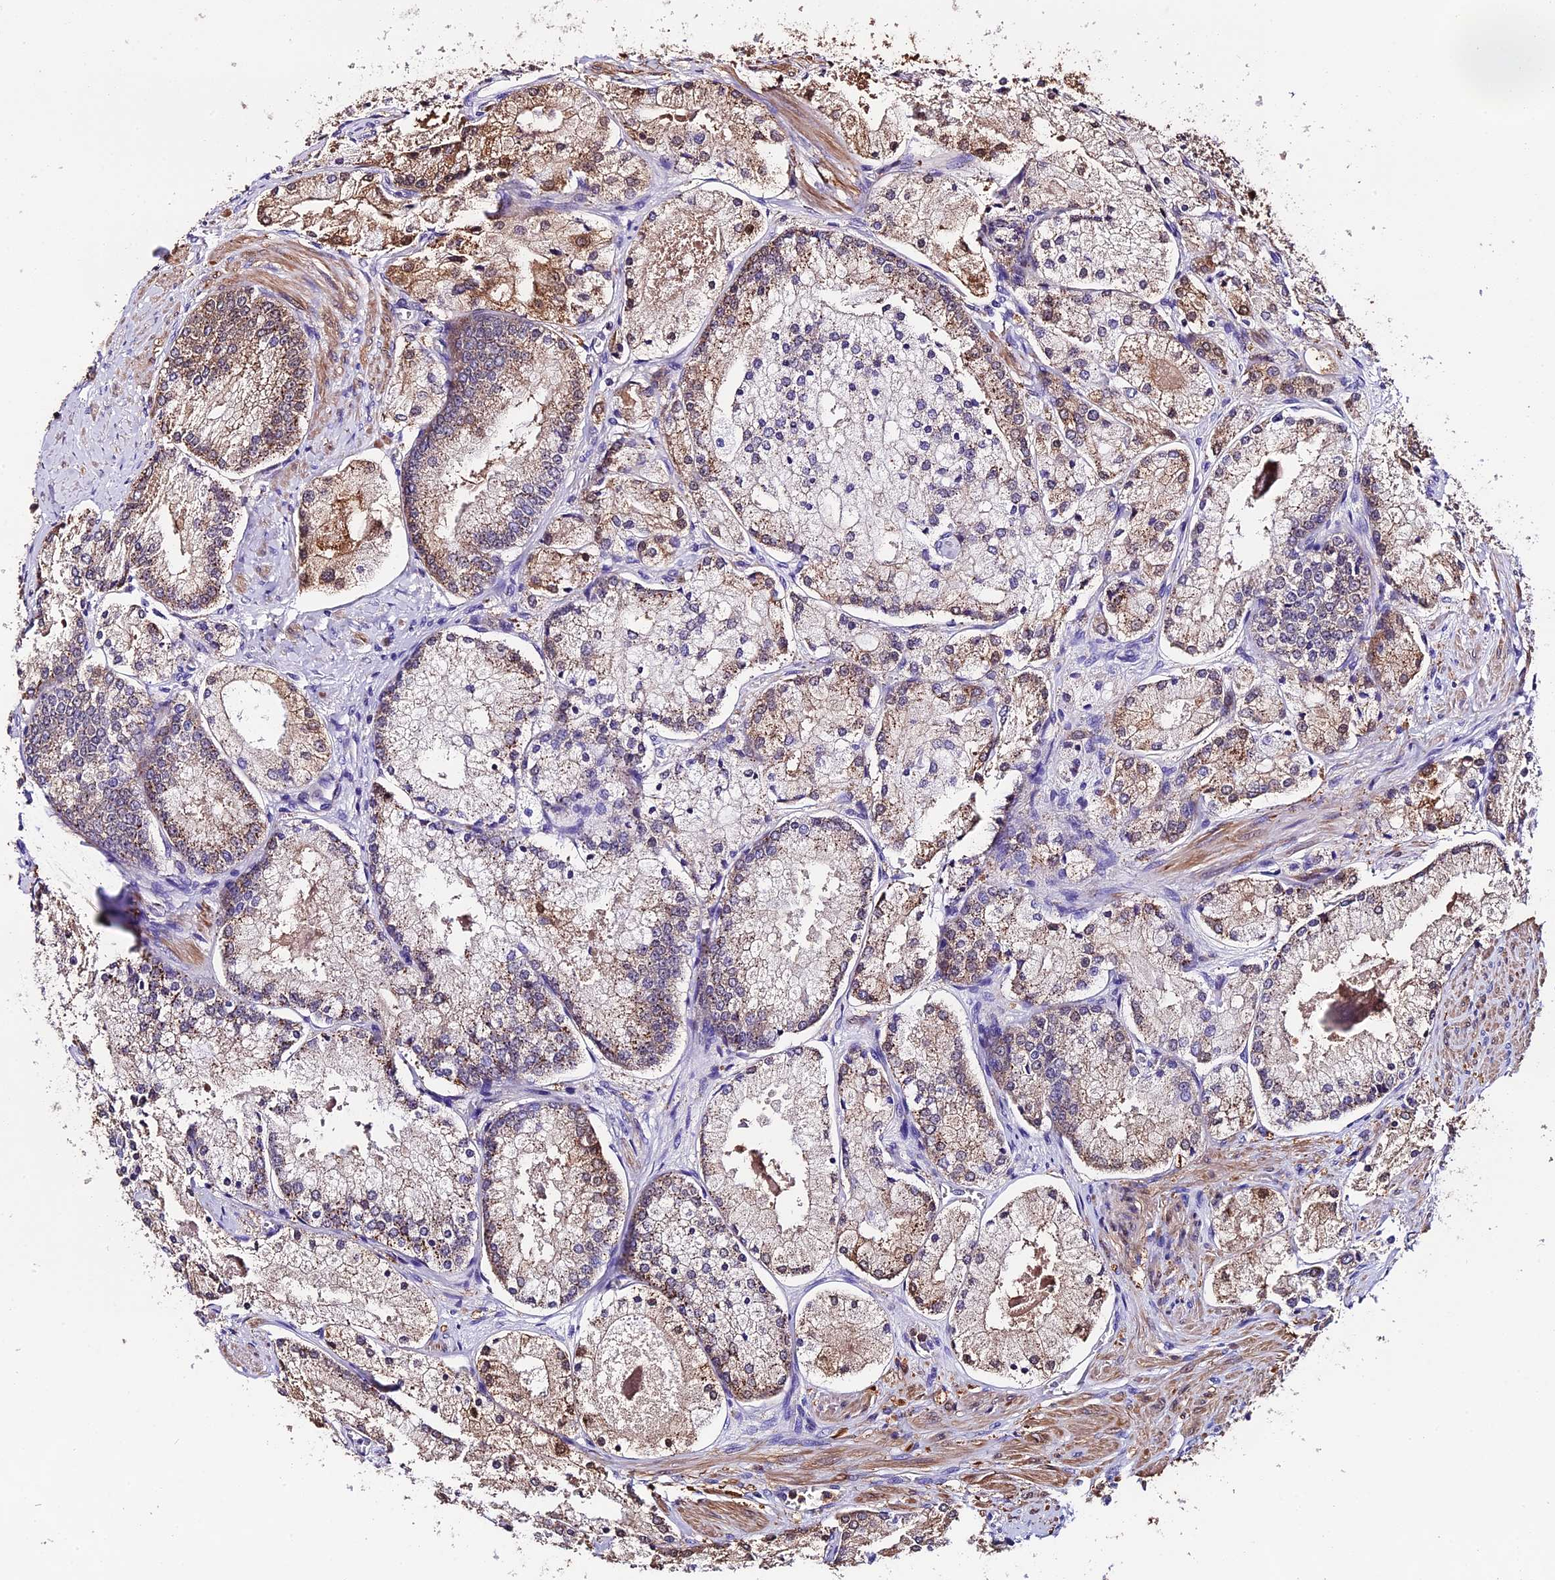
{"staining": {"intensity": "moderate", "quantity": "25%-75%", "location": "cytoplasmic/membranous"}, "tissue": "prostate cancer", "cell_type": "Tumor cells", "image_type": "cancer", "snomed": [{"axis": "morphology", "description": "Adenocarcinoma, Low grade"}, {"axis": "topography", "description": "Prostate"}], "caption": "Prostate cancer was stained to show a protein in brown. There is medium levels of moderate cytoplasmic/membranous expression in about 25%-75% of tumor cells.", "gene": "MAP3K7CL", "patient": {"sex": "male", "age": 74}}